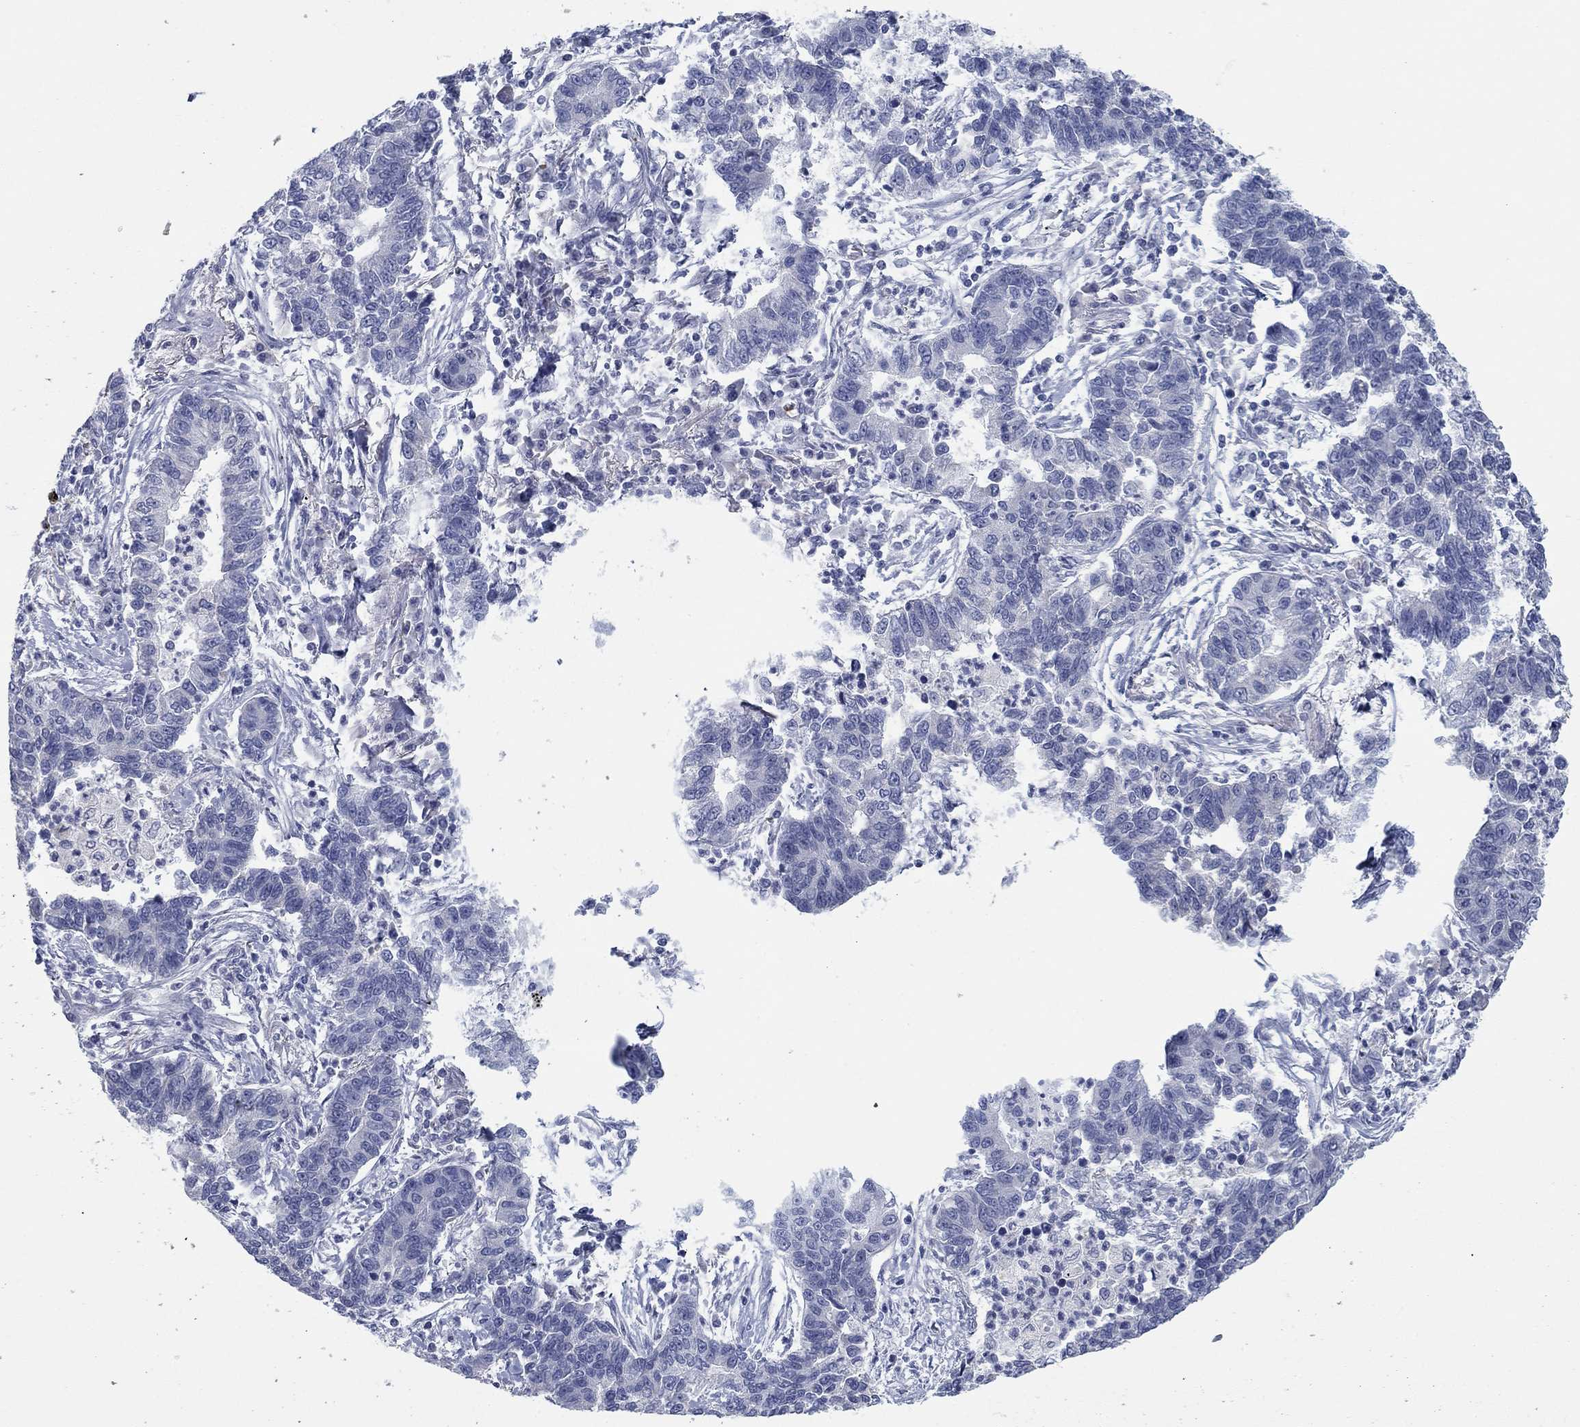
{"staining": {"intensity": "negative", "quantity": "none", "location": "none"}, "tissue": "lung cancer", "cell_type": "Tumor cells", "image_type": "cancer", "snomed": [{"axis": "morphology", "description": "Adenocarcinoma, NOS"}, {"axis": "topography", "description": "Lung"}], "caption": "This histopathology image is of lung cancer (adenocarcinoma) stained with immunohistochemistry to label a protein in brown with the nuclei are counter-stained blue. There is no positivity in tumor cells.", "gene": "APOC3", "patient": {"sex": "female", "age": 57}}